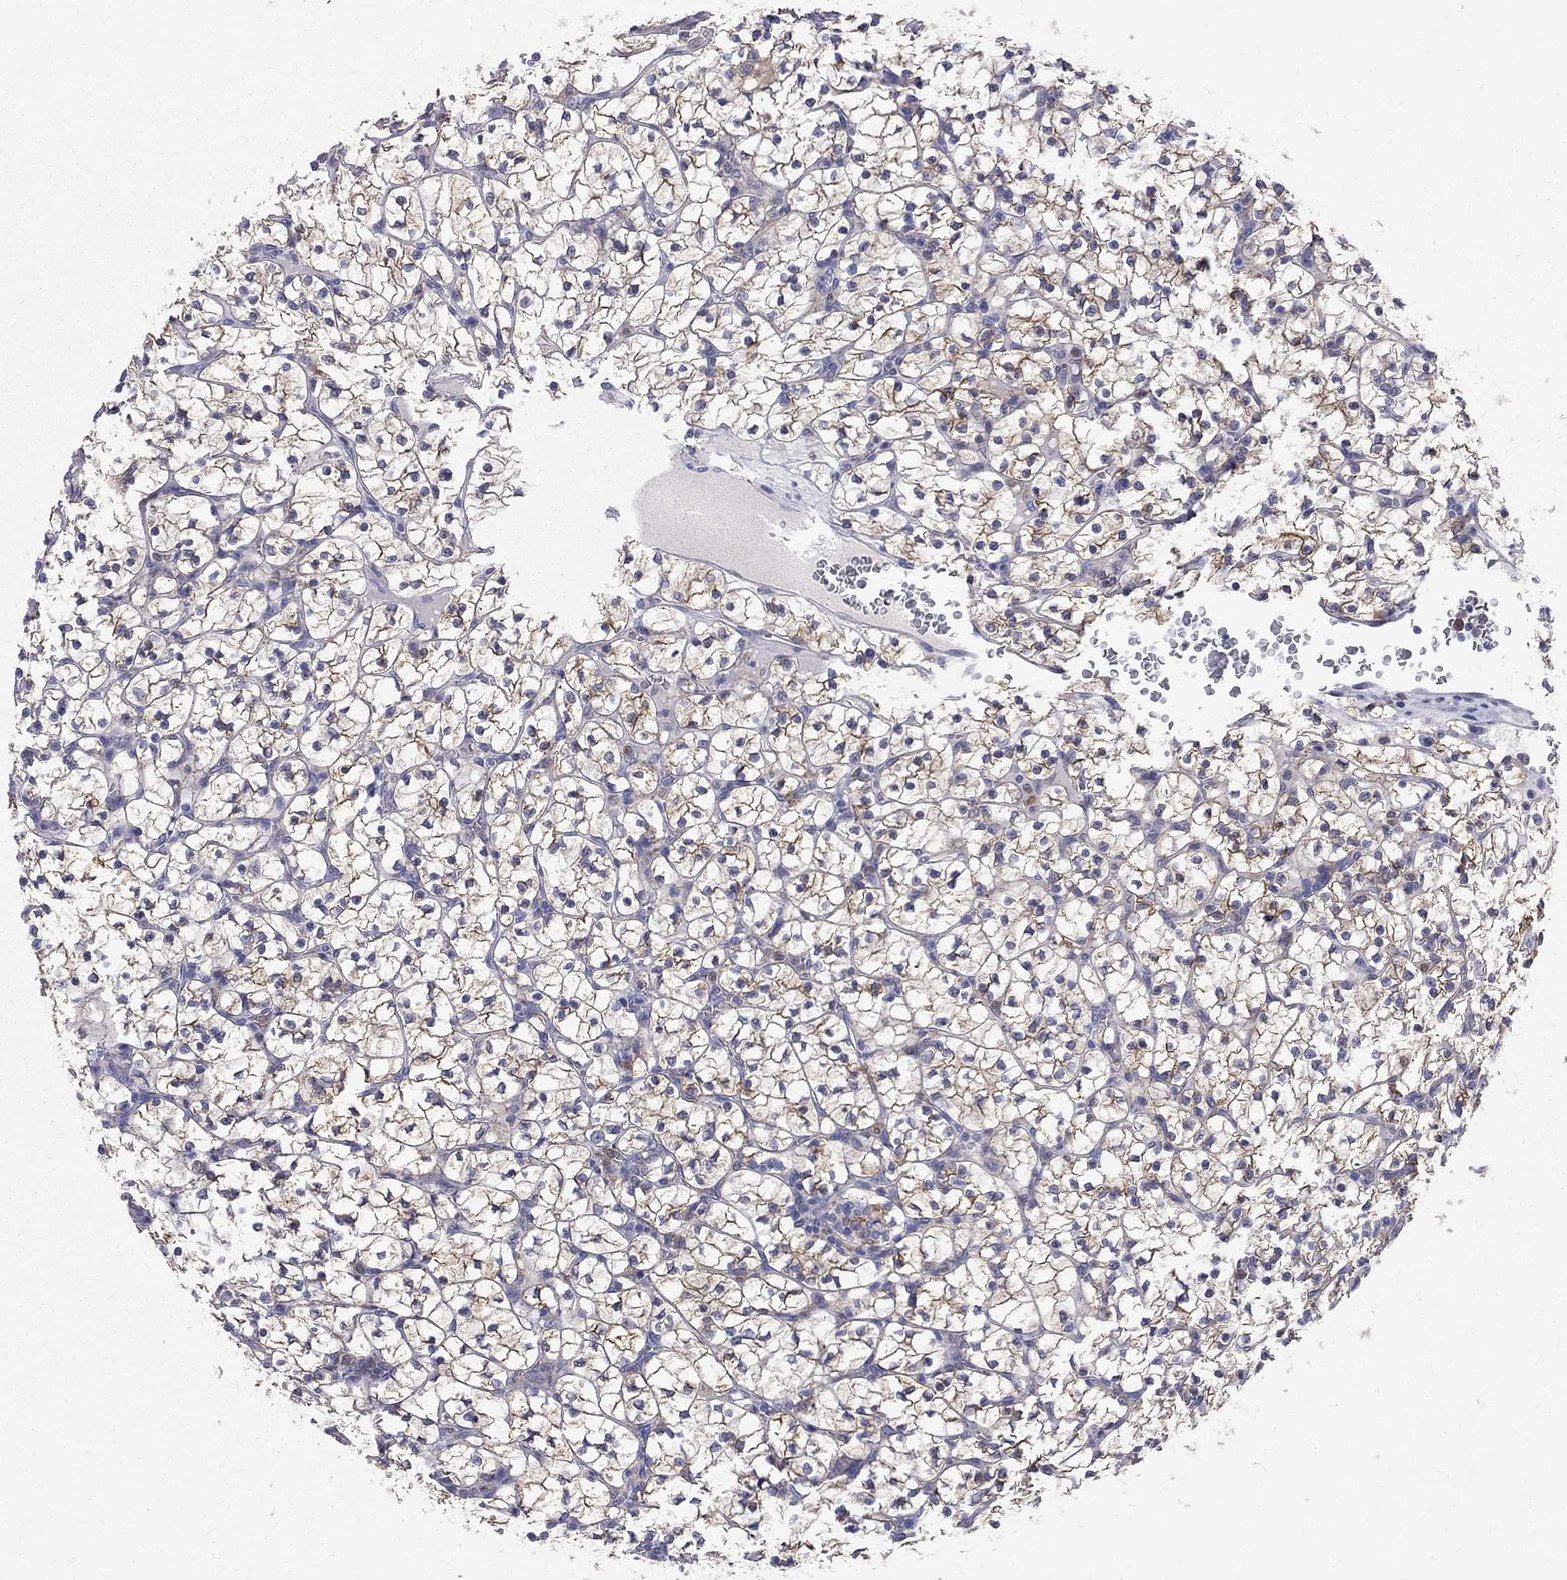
{"staining": {"intensity": "strong", "quantity": ">75%", "location": "cytoplasmic/membranous"}, "tissue": "renal cancer", "cell_type": "Tumor cells", "image_type": "cancer", "snomed": [{"axis": "morphology", "description": "Adenocarcinoma, NOS"}, {"axis": "topography", "description": "Kidney"}], "caption": "There is high levels of strong cytoplasmic/membranous staining in tumor cells of adenocarcinoma (renal), as demonstrated by immunohistochemical staining (brown color).", "gene": "ACSL1", "patient": {"sex": "female", "age": 89}}